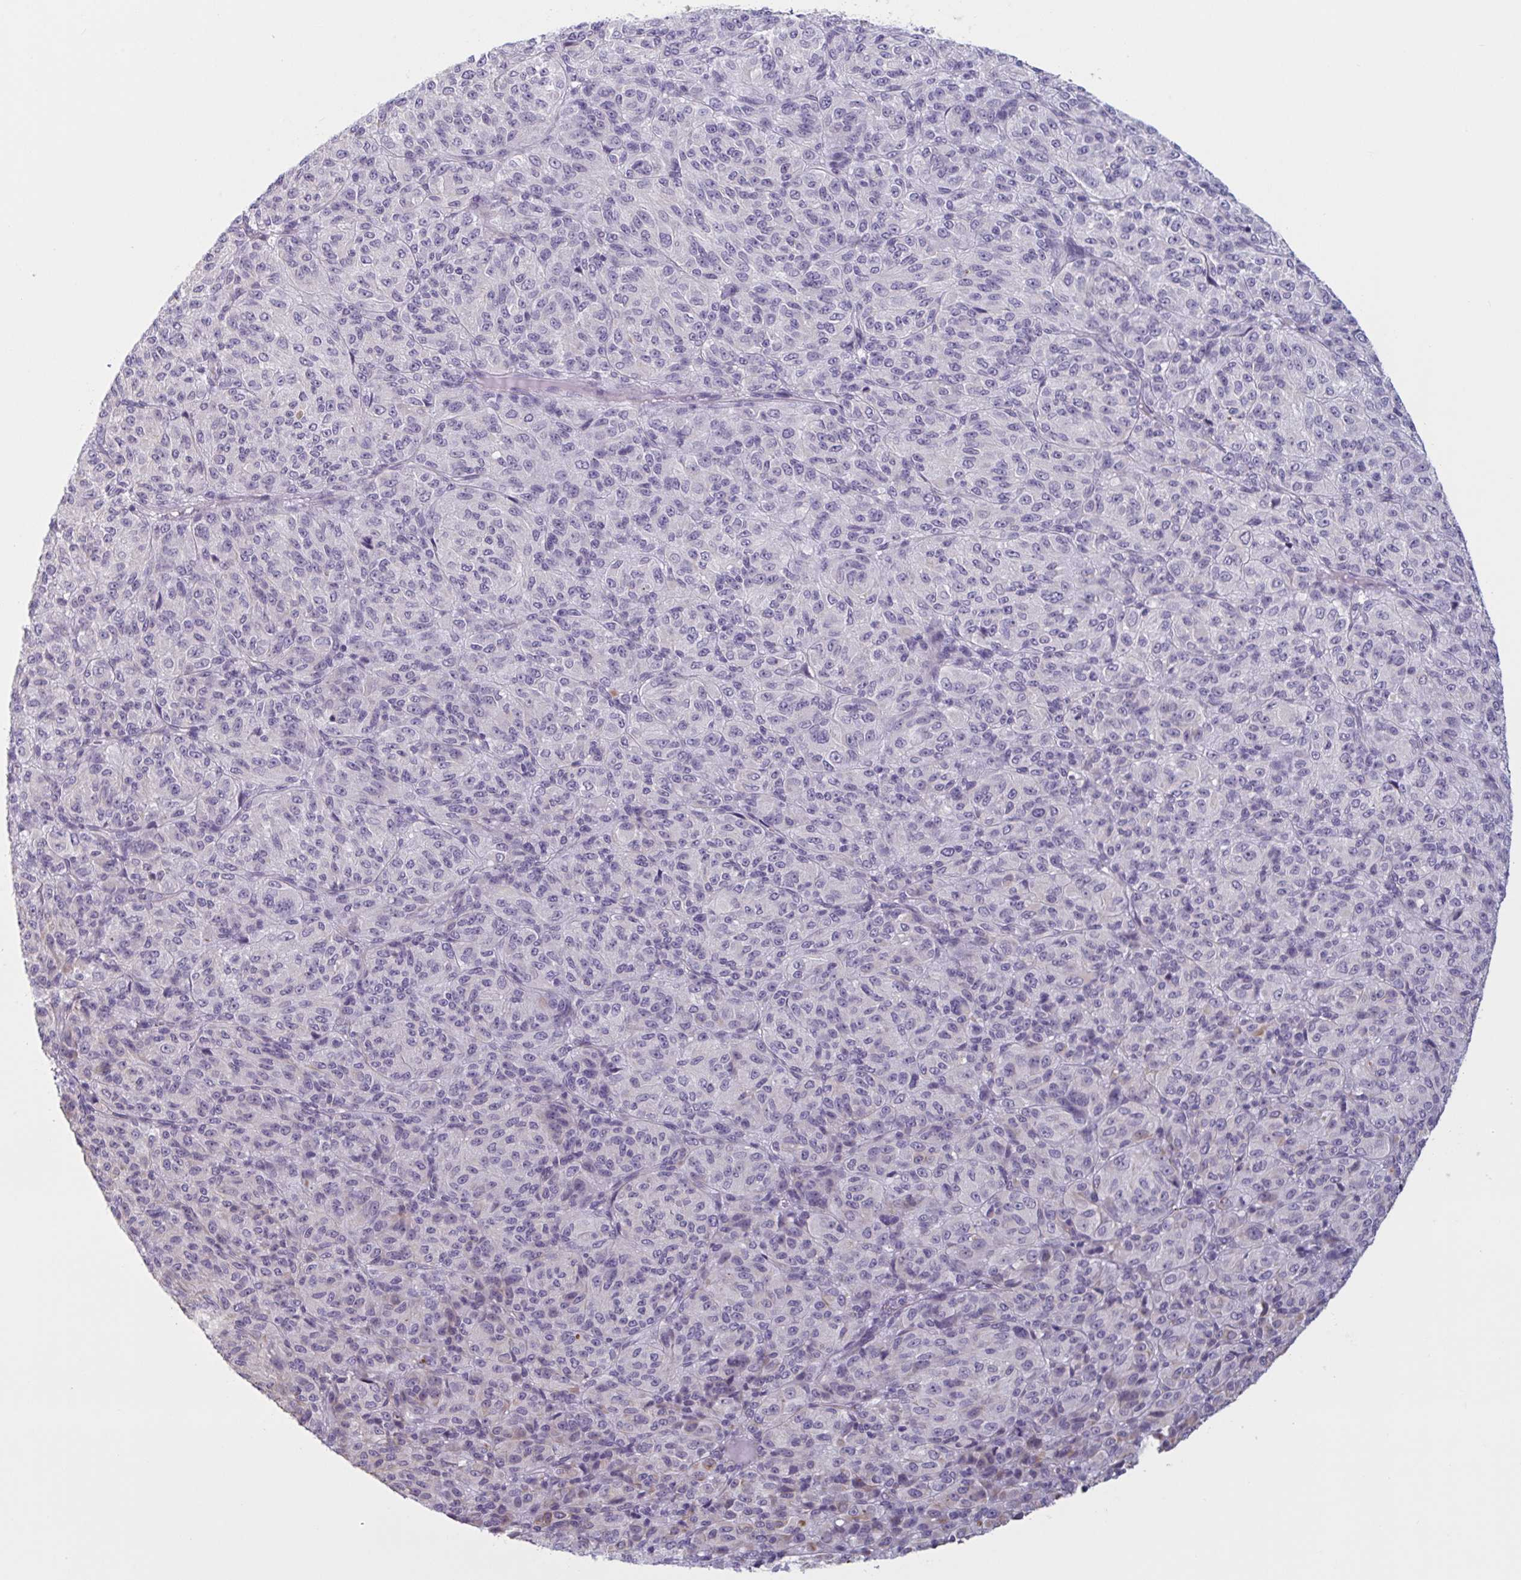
{"staining": {"intensity": "weak", "quantity": "<25%", "location": "cytoplasmic/membranous"}, "tissue": "melanoma", "cell_type": "Tumor cells", "image_type": "cancer", "snomed": [{"axis": "morphology", "description": "Malignant melanoma, Metastatic site"}, {"axis": "topography", "description": "Brain"}], "caption": "DAB immunohistochemical staining of human malignant melanoma (metastatic site) demonstrates no significant staining in tumor cells. (Brightfield microscopy of DAB (3,3'-diaminobenzidine) IHC at high magnification).", "gene": "OR1L3", "patient": {"sex": "female", "age": 56}}